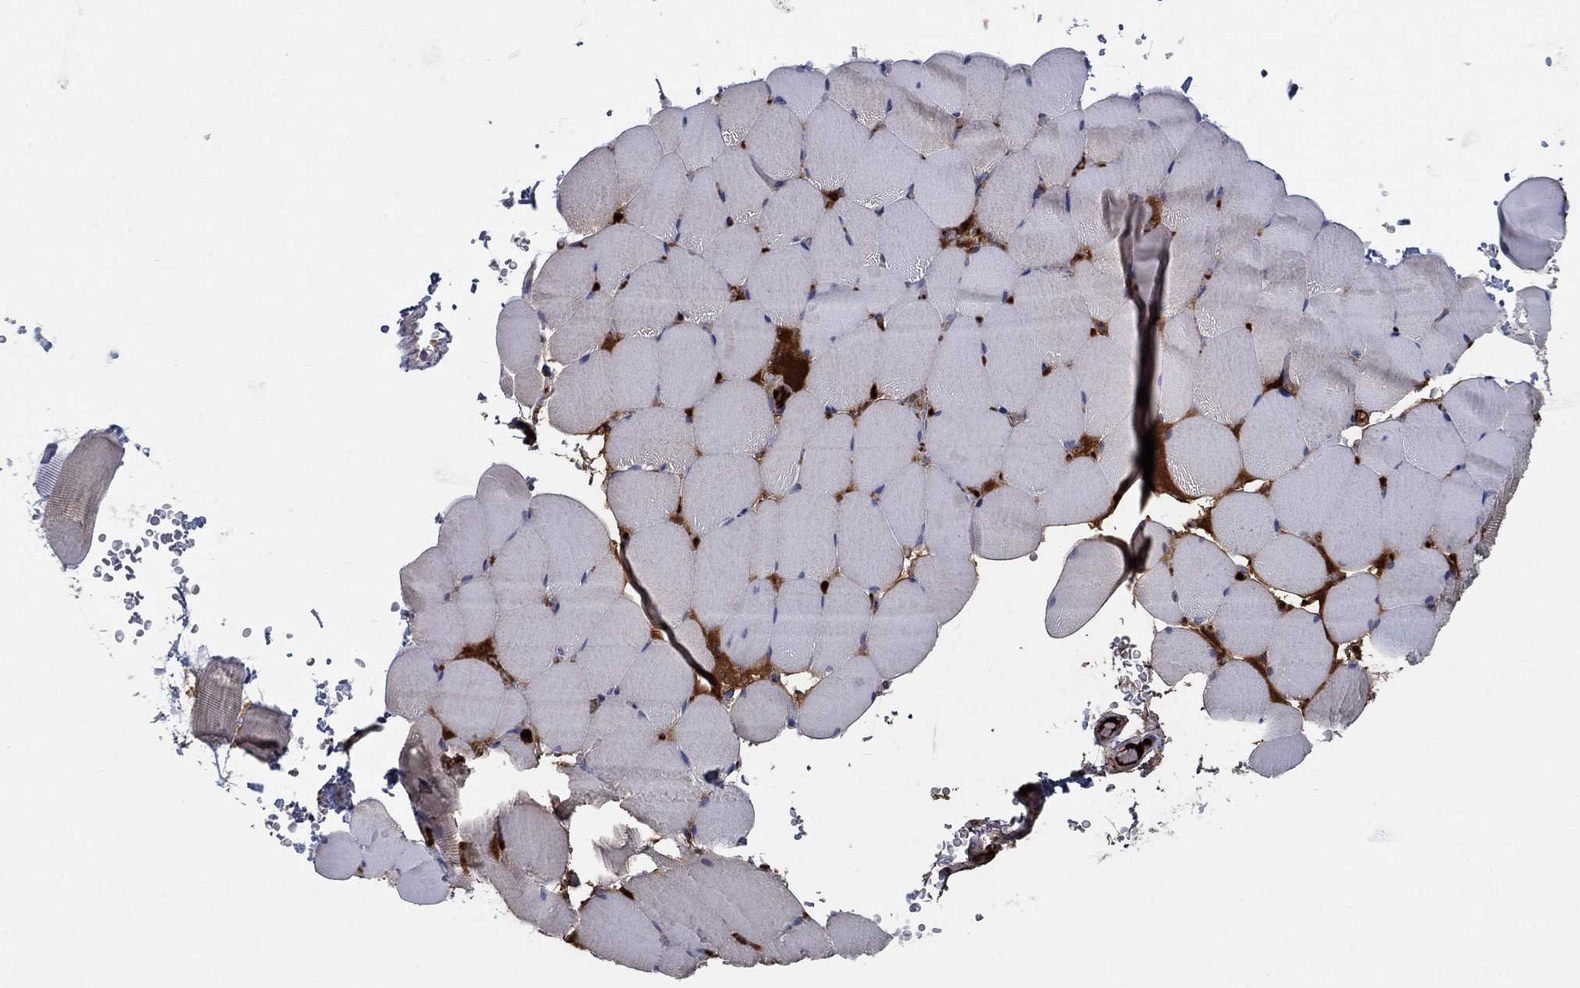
{"staining": {"intensity": "negative", "quantity": "none", "location": "none"}, "tissue": "skeletal muscle", "cell_type": "Myocytes", "image_type": "normal", "snomed": [{"axis": "morphology", "description": "Normal tissue, NOS"}, {"axis": "topography", "description": "Skeletal muscle"}], "caption": "A high-resolution micrograph shows immunohistochemistry (IHC) staining of unremarkable skeletal muscle, which displays no significant staining in myocytes.", "gene": "APOC3", "patient": {"sex": "female", "age": 37}}